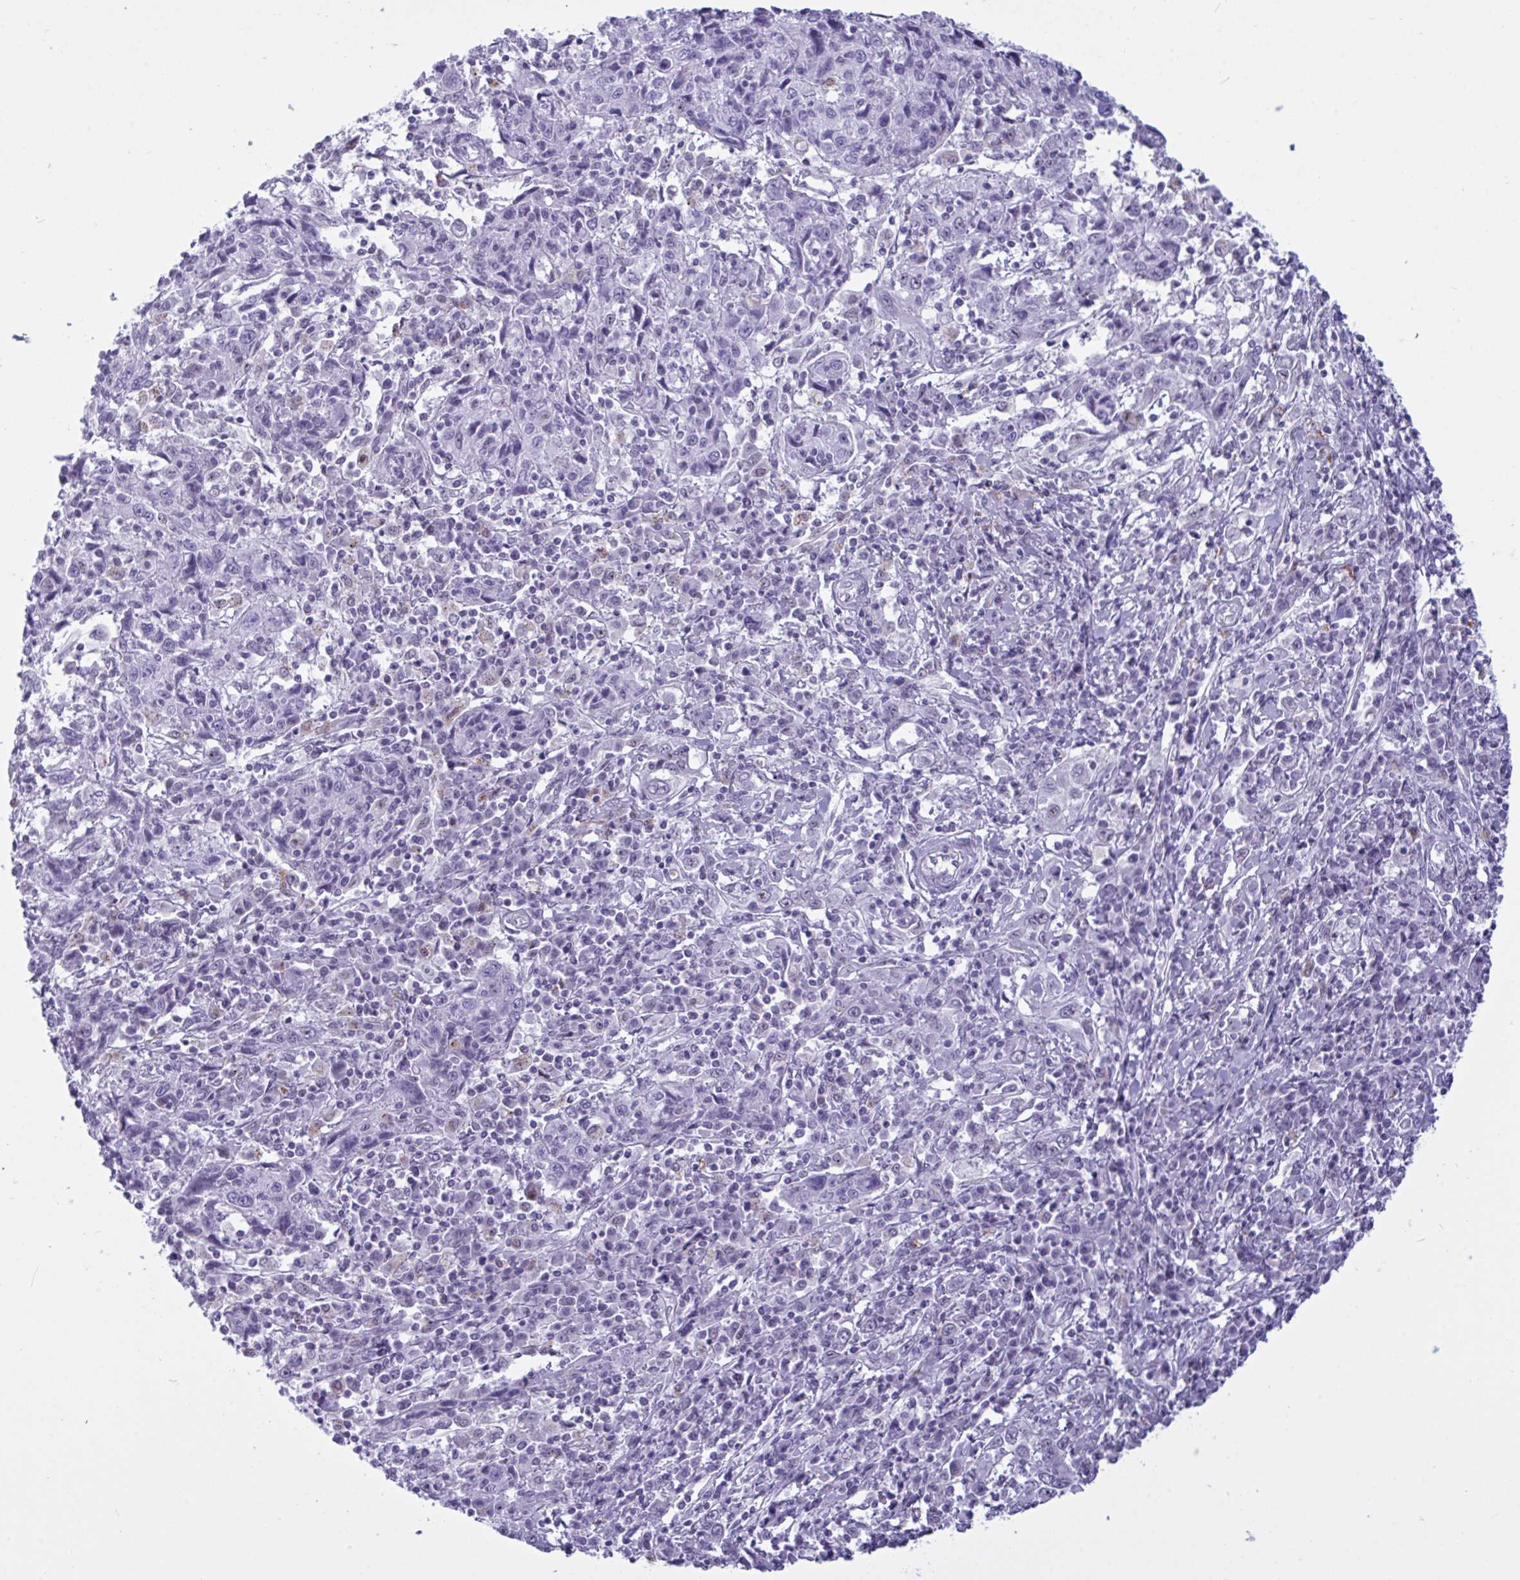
{"staining": {"intensity": "negative", "quantity": "none", "location": "none"}, "tissue": "cervical cancer", "cell_type": "Tumor cells", "image_type": "cancer", "snomed": [{"axis": "morphology", "description": "Squamous cell carcinoma, NOS"}, {"axis": "topography", "description": "Cervix"}], "caption": "High magnification brightfield microscopy of cervical cancer stained with DAB (brown) and counterstained with hematoxylin (blue): tumor cells show no significant positivity.", "gene": "ELN", "patient": {"sex": "female", "age": 46}}